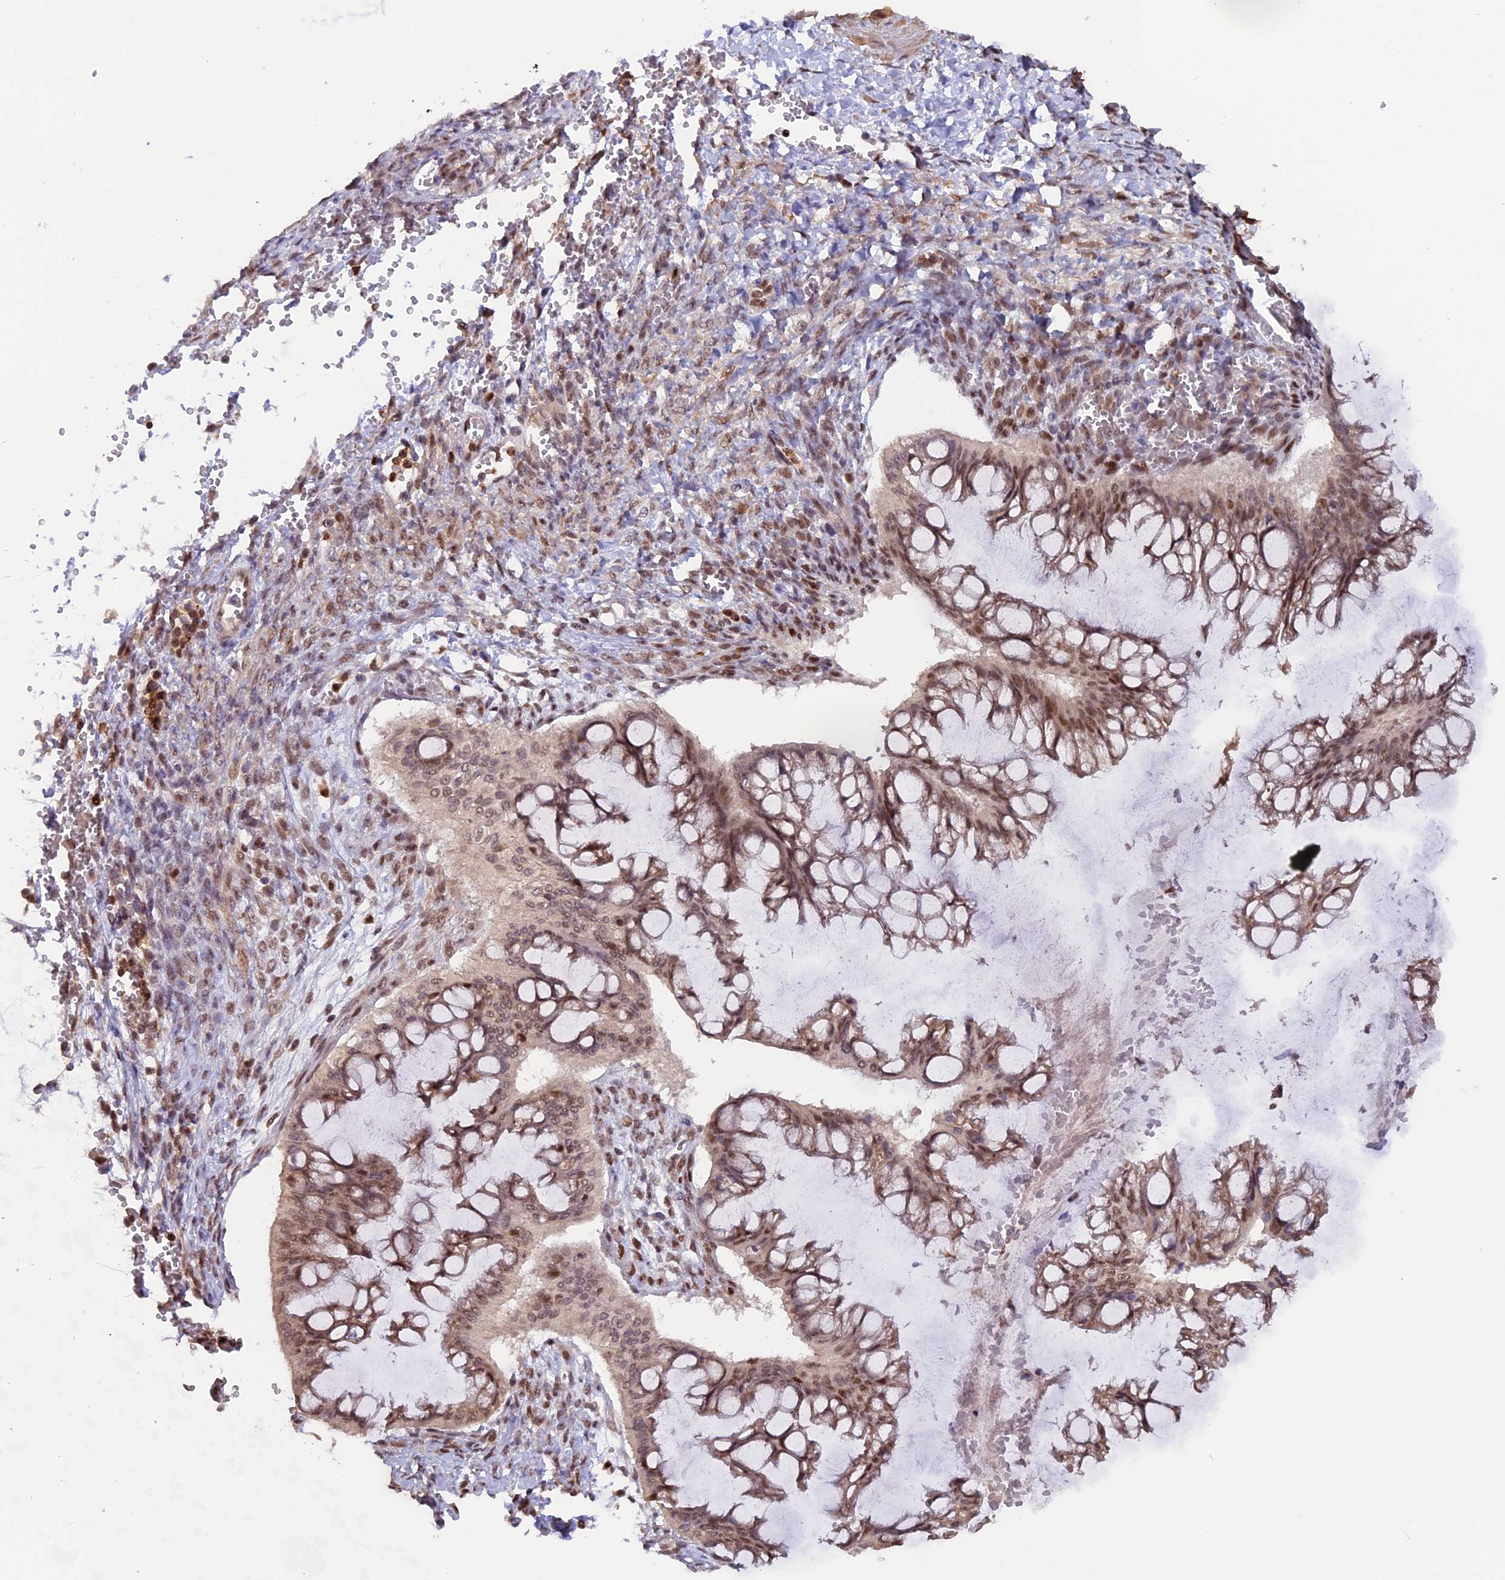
{"staining": {"intensity": "moderate", "quantity": ">75%", "location": "nuclear"}, "tissue": "ovarian cancer", "cell_type": "Tumor cells", "image_type": "cancer", "snomed": [{"axis": "morphology", "description": "Cystadenocarcinoma, mucinous, NOS"}, {"axis": "topography", "description": "Ovary"}], "caption": "Immunohistochemical staining of ovarian cancer displays moderate nuclear protein positivity in approximately >75% of tumor cells.", "gene": "FAM118B", "patient": {"sex": "female", "age": 73}}